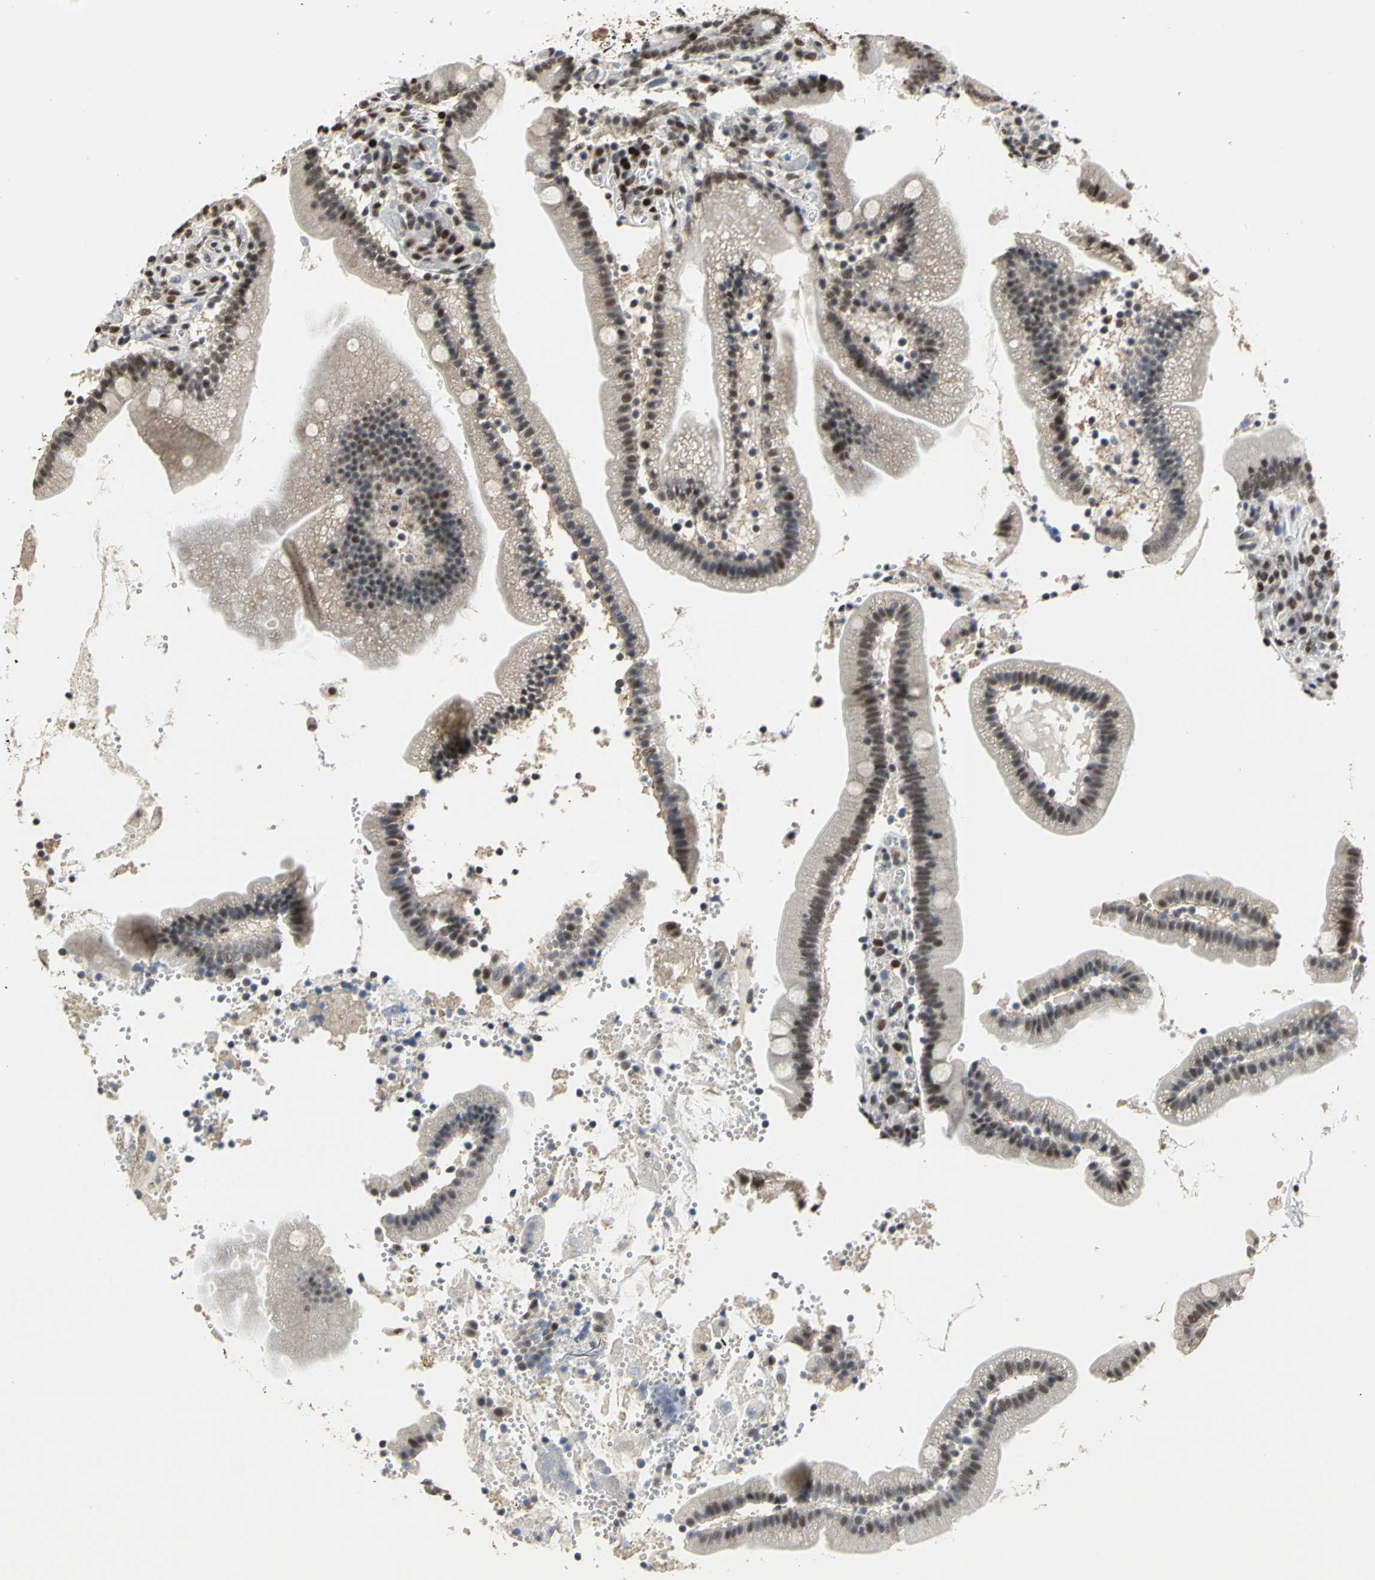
{"staining": {"intensity": "strong", "quantity": ">75%", "location": "nuclear"}, "tissue": "duodenum", "cell_type": "Glandular cells", "image_type": "normal", "snomed": [{"axis": "morphology", "description": "Normal tissue, NOS"}, {"axis": "topography", "description": "Duodenum"}], "caption": "Immunohistochemistry image of unremarkable duodenum: duodenum stained using immunohistochemistry (IHC) displays high levels of strong protein expression localized specifically in the nuclear of glandular cells, appearing as a nuclear brown color.", "gene": "CCDC88C", "patient": {"sex": "male", "age": 66}}